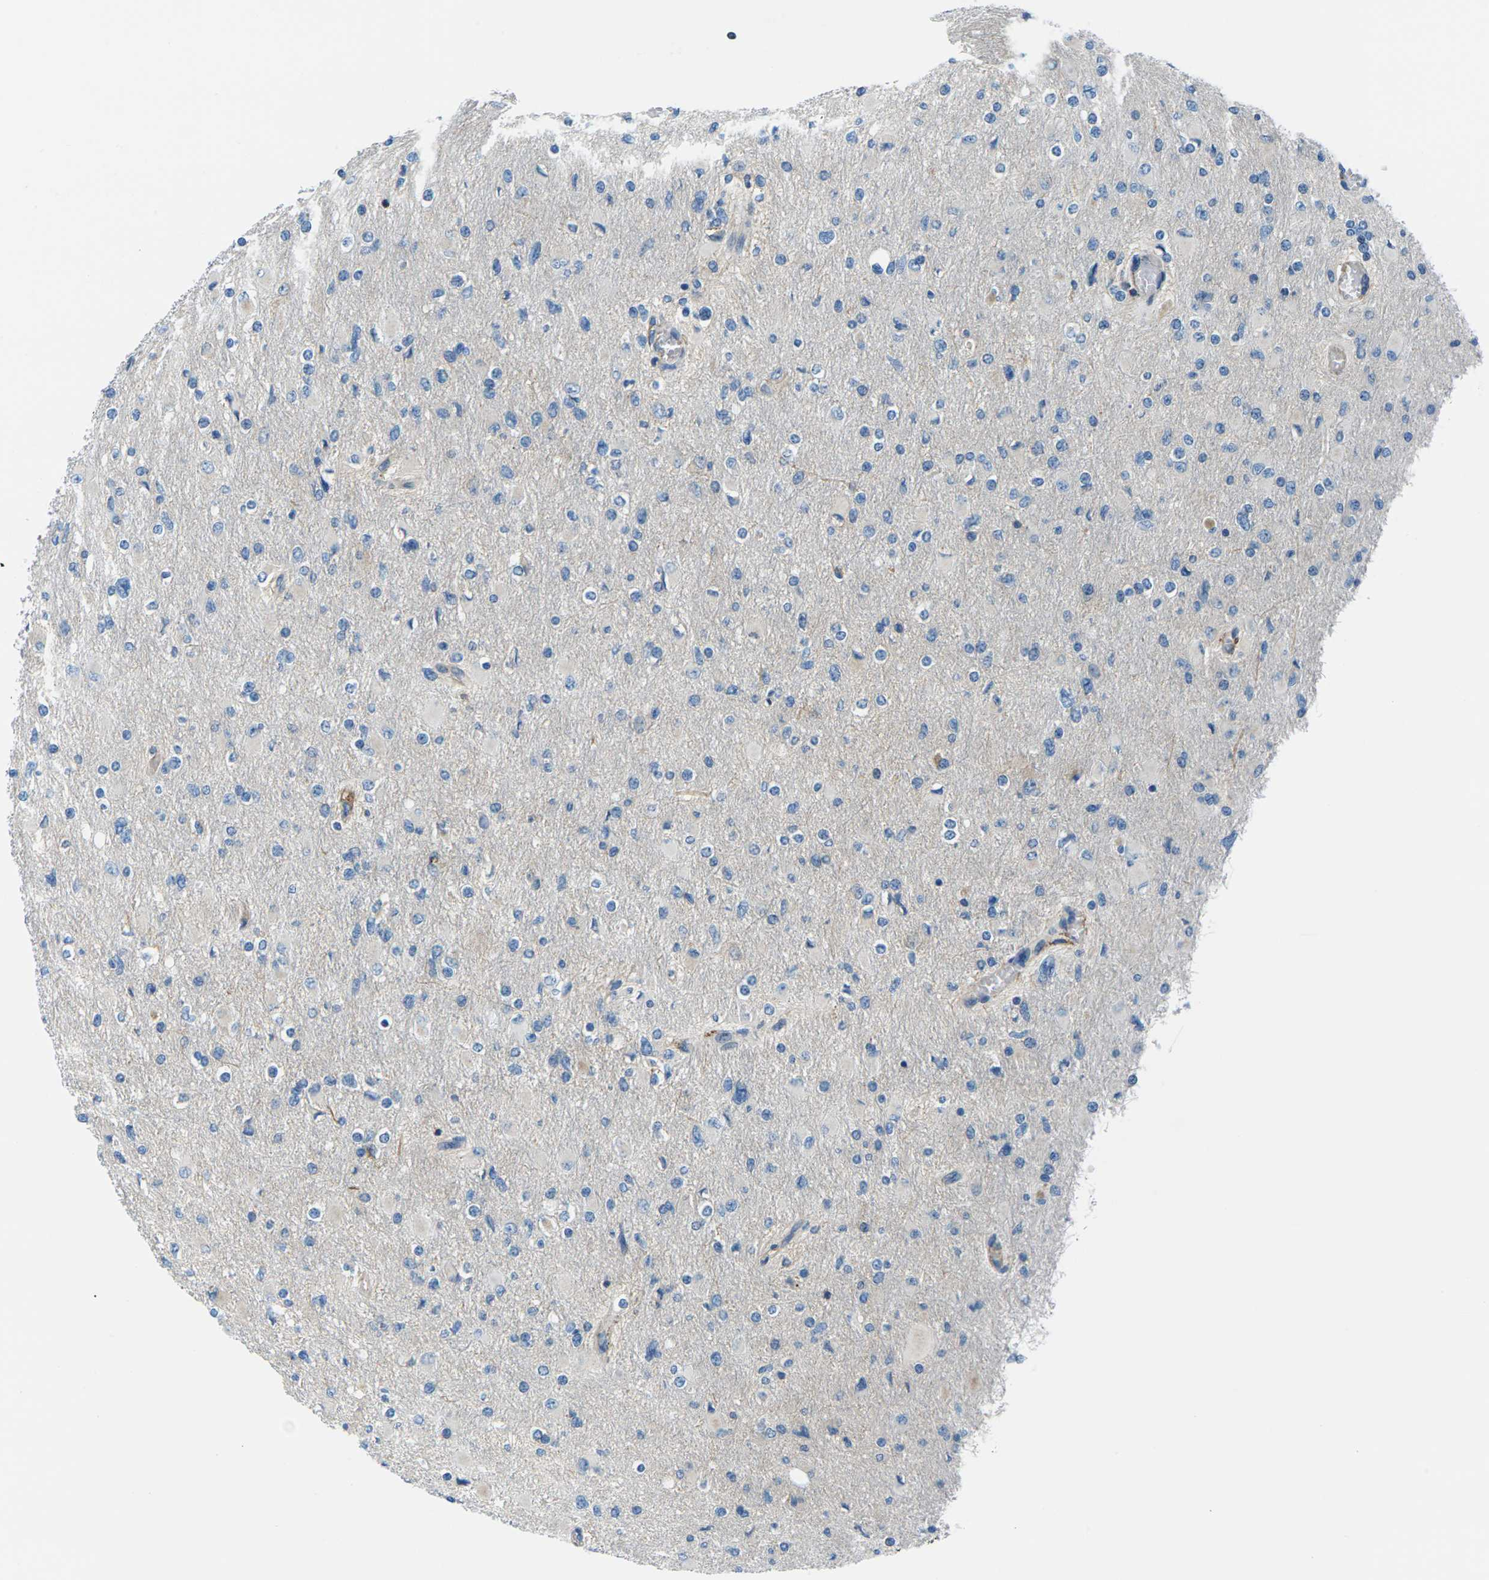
{"staining": {"intensity": "negative", "quantity": "none", "location": "none"}, "tissue": "glioma", "cell_type": "Tumor cells", "image_type": "cancer", "snomed": [{"axis": "morphology", "description": "Glioma, malignant, High grade"}, {"axis": "topography", "description": "Cerebral cortex"}], "caption": "The image displays no staining of tumor cells in high-grade glioma (malignant).", "gene": "SOCS4", "patient": {"sex": "female", "age": 36}}